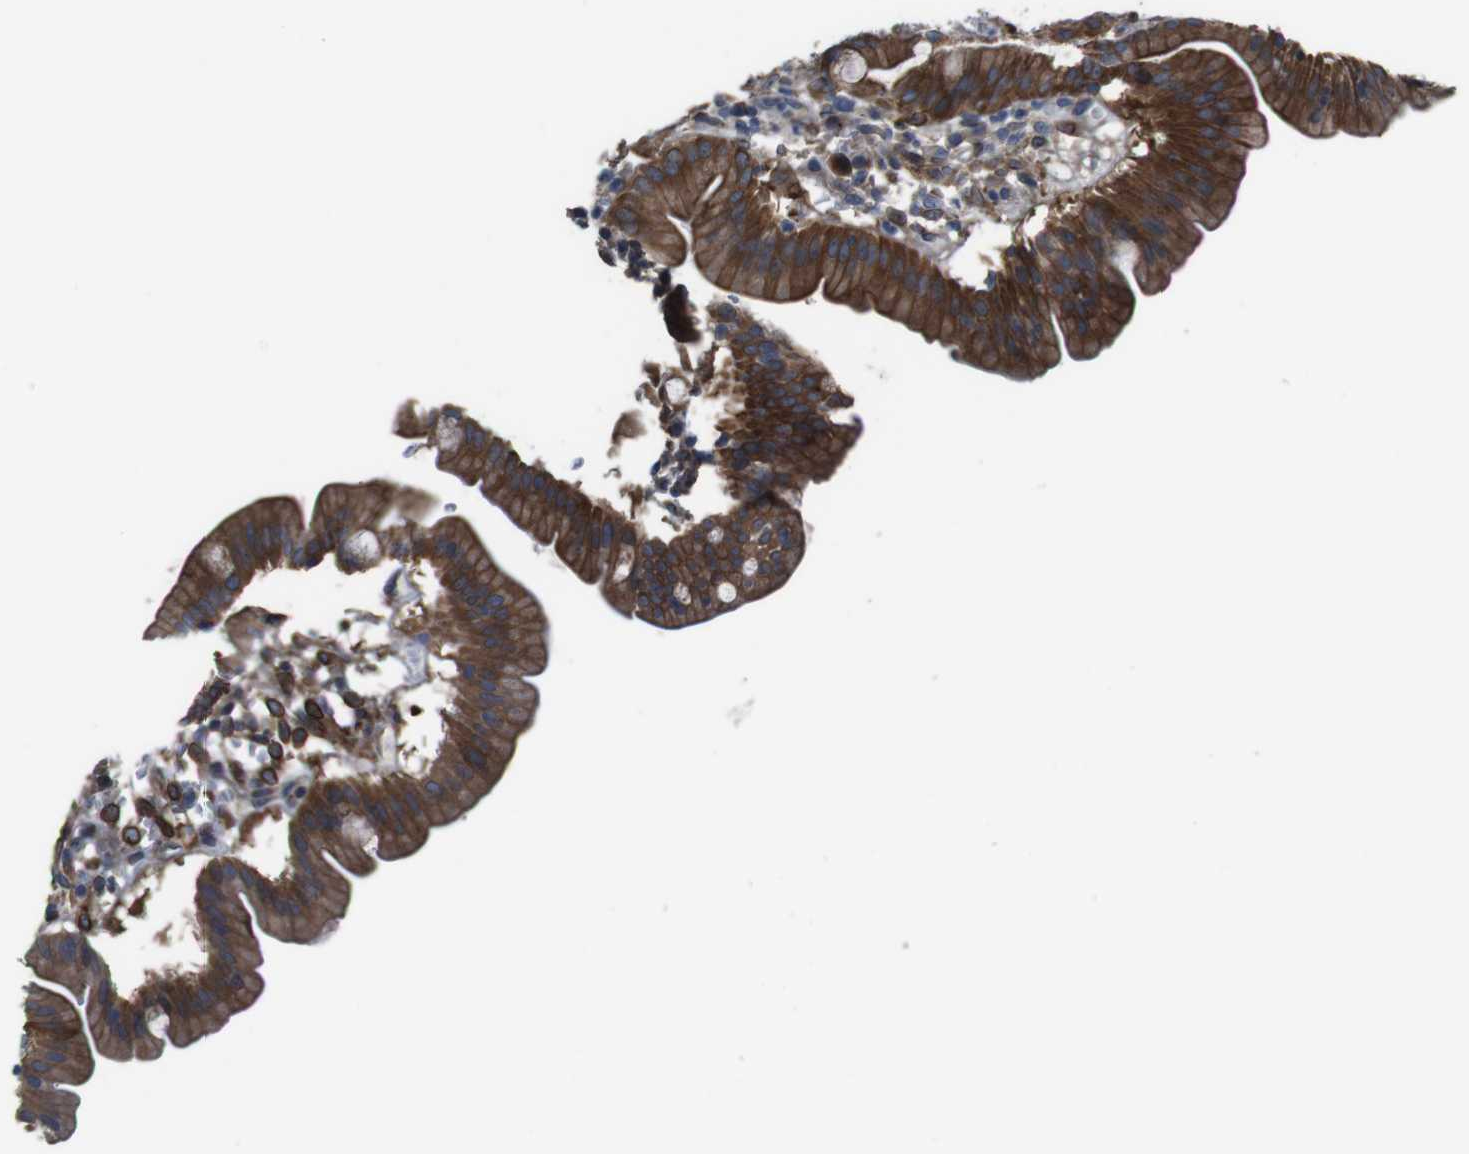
{"staining": {"intensity": "strong", "quantity": ">75%", "location": "cytoplasmic/membranous"}, "tissue": "duodenum", "cell_type": "Glandular cells", "image_type": "normal", "snomed": [{"axis": "morphology", "description": "Normal tissue, NOS"}, {"axis": "topography", "description": "Duodenum"}], "caption": "Protein expression analysis of benign duodenum reveals strong cytoplasmic/membranous positivity in about >75% of glandular cells. The staining is performed using DAB (3,3'-diaminobenzidine) brown chromogen to label protein expression. The nuclei are counter-stained blue using hematoxylin.", "gene": "PCOLCE2", "patient": {"sex": "male", "age": 50}}